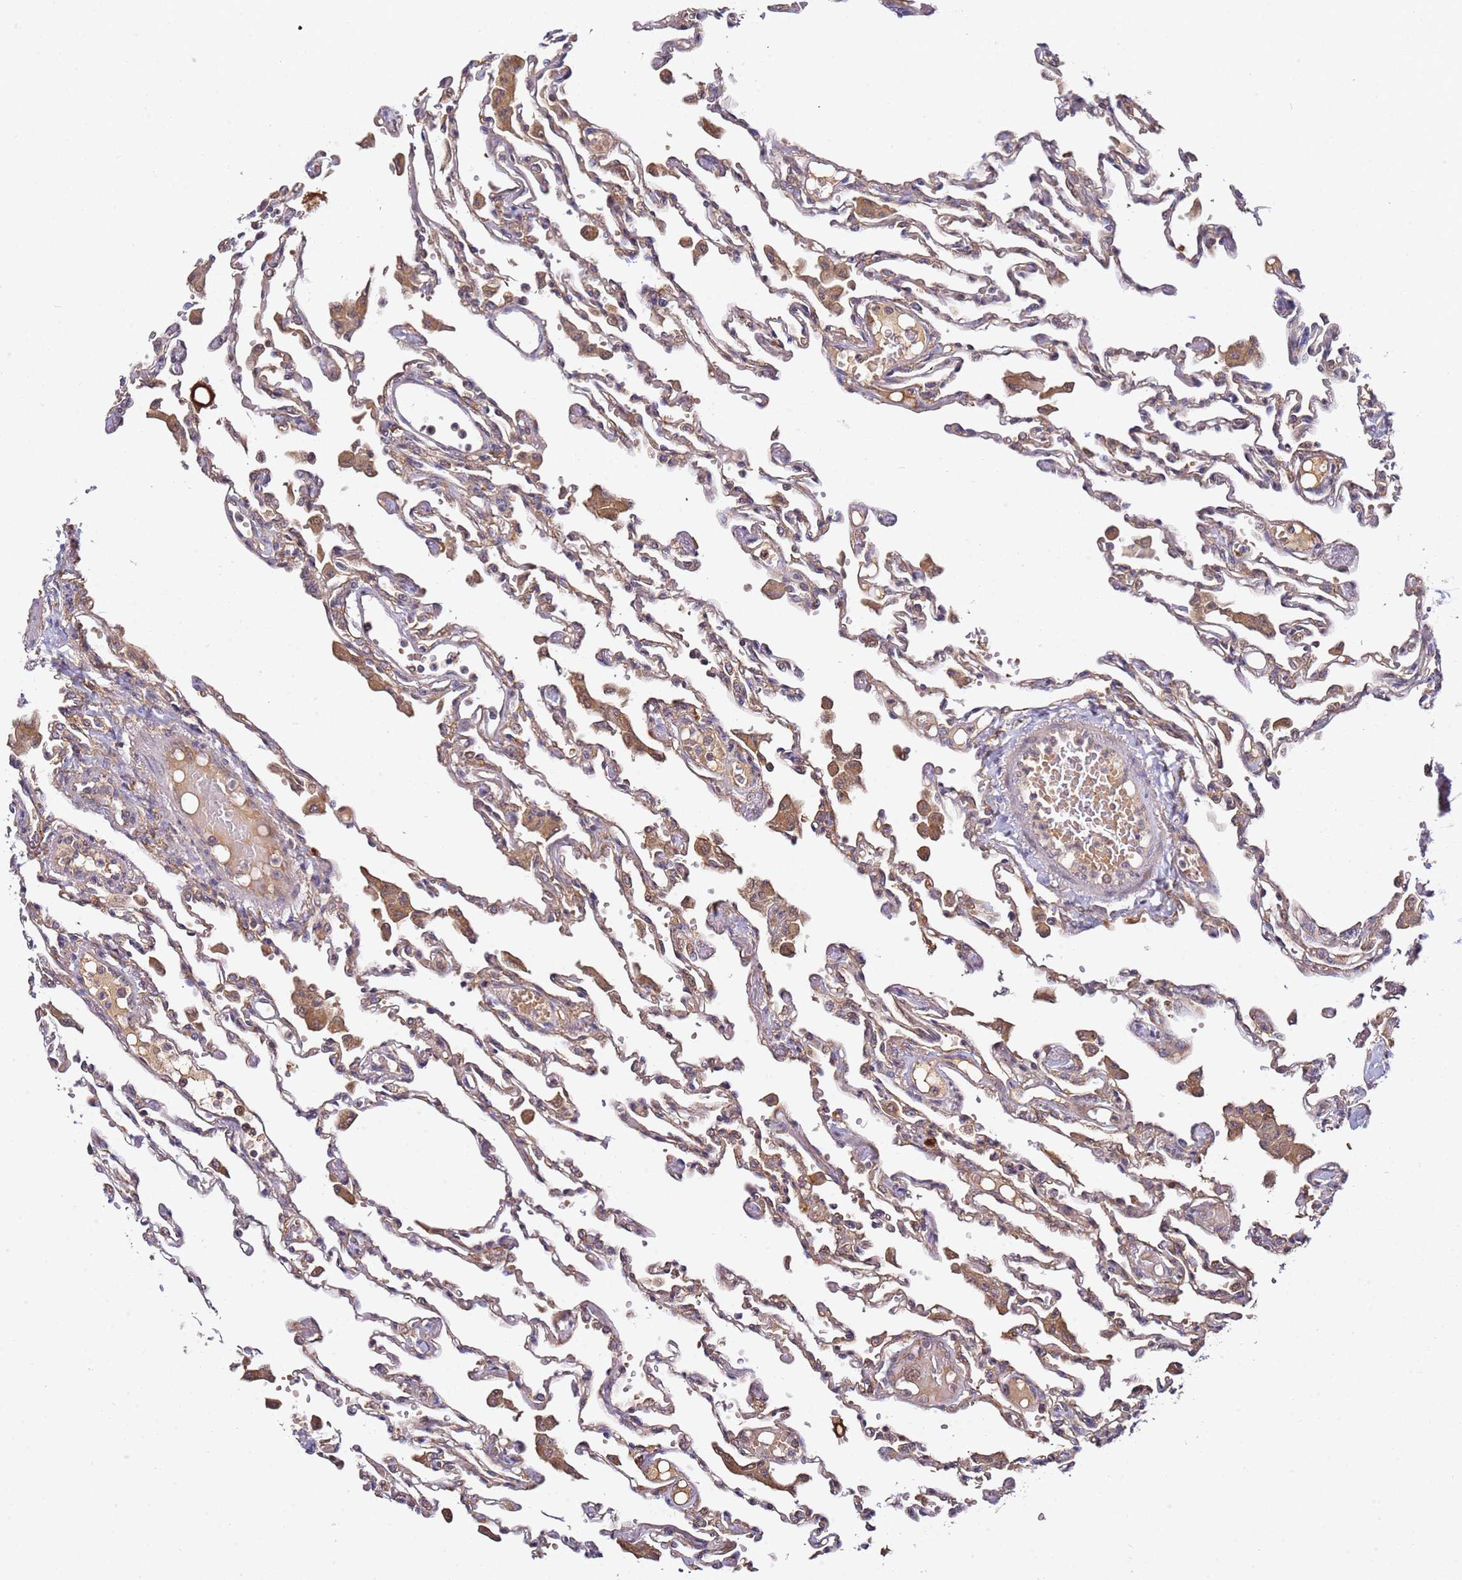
{"staining": {"intensity": "moderate", "quantity": "25%-75%", "location": "cytoplasmic/membranous"}, "tissue": "lung", "cell_type": "Alveolar cells", "image_type": "normal", "snomed": [{"axis": "morphology", "description": "Normal tissue, NOS"}, {"axis": "topography", "description": "Bronchus"}, {"axis": "topography", "description": "Lung"}], "caption": "There is medium levels of moderate cytoplasmic/membranous positivity in alveolar cells of benign lung, as demonstrated by immunohistochemical staining (brown color).", "gene": "OSBPL2", "patient": {"sex": "female", "age": 49}}